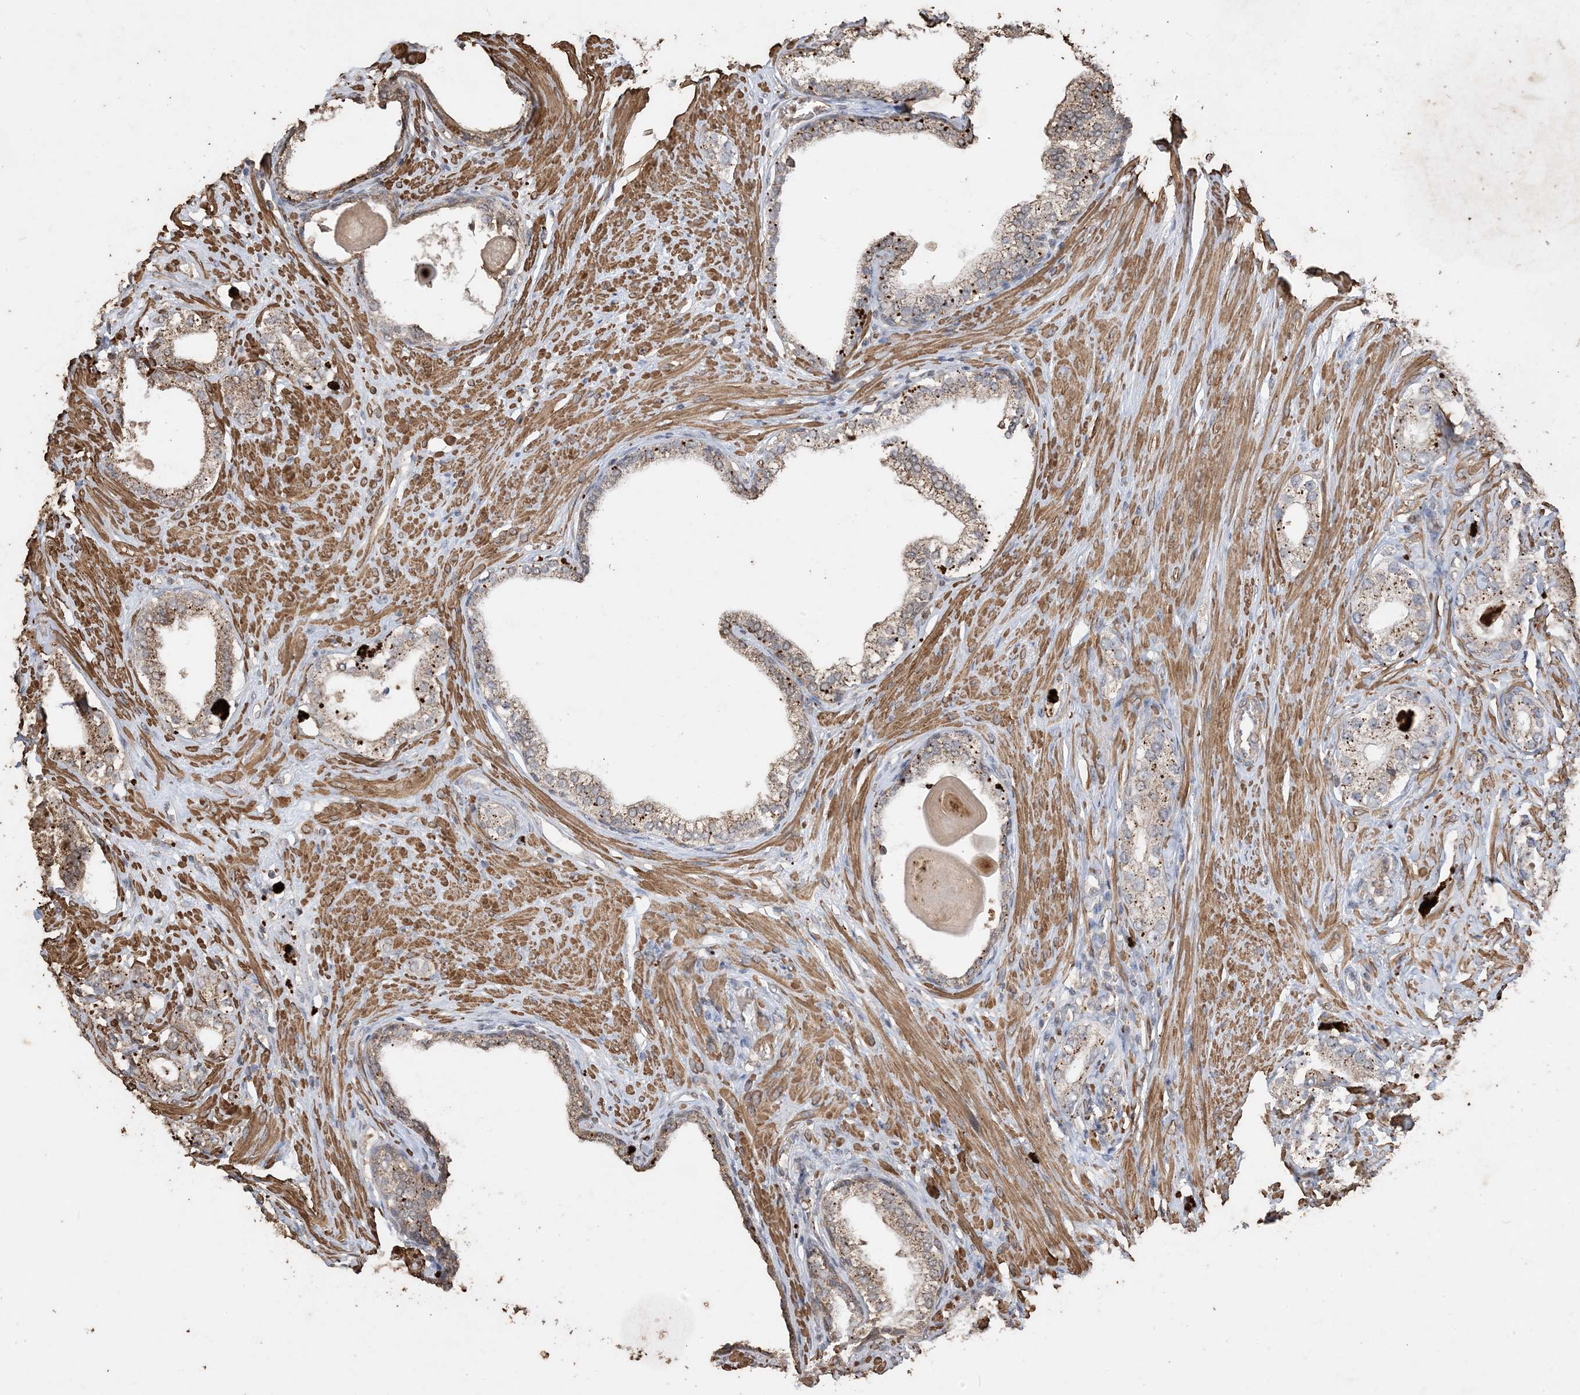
{"staining": {"intensity": "moderate", "quantity": "25%-75%", "location": "cytoplasmic/membranous"}, "tissue": "prostate cancer", "cell_type": "Tumor cells", "image_type": "cancer", "snomed": [{"axis": "morphology", "description": "Adenocarcinoma, High grade"}, {"axis": "topography", "description": "Prostate"}], "caption": "A high-resolution photomicrograph shows IHC staining of prostate cancer (high-grade adenocarcinoma), which demonstrates moderate cytoplasmic/membranous positivity in approximately 25%-75% of tumor cells.", "gene": "HPS4", "patient": {"sex": "male", "age": 63}}